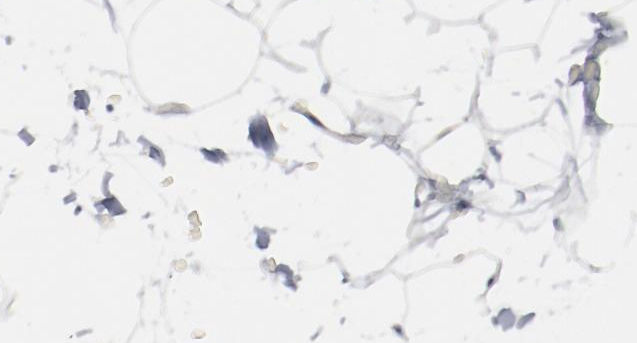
{"staining": {"intensity": "negative", "quantity": "none", "location": "none"}, "tissue": "adipose tissue", "cell_type": "Adipocytes", "image_type": "normal", "snomed": [{"axis": "morphology", "description": "Normal tissue, NOS"}, {"axis": "morphology", "description": "Fibrosis, NOS"}, {"axis": "topography", "description": "Breast"}], "caption": "Adipose tissue stained for a protein using immunohistochemistry (IHC) displays no expression adipocytes.", "gene": "SETD3", "patient": {"sex": "female", "age": 24}}